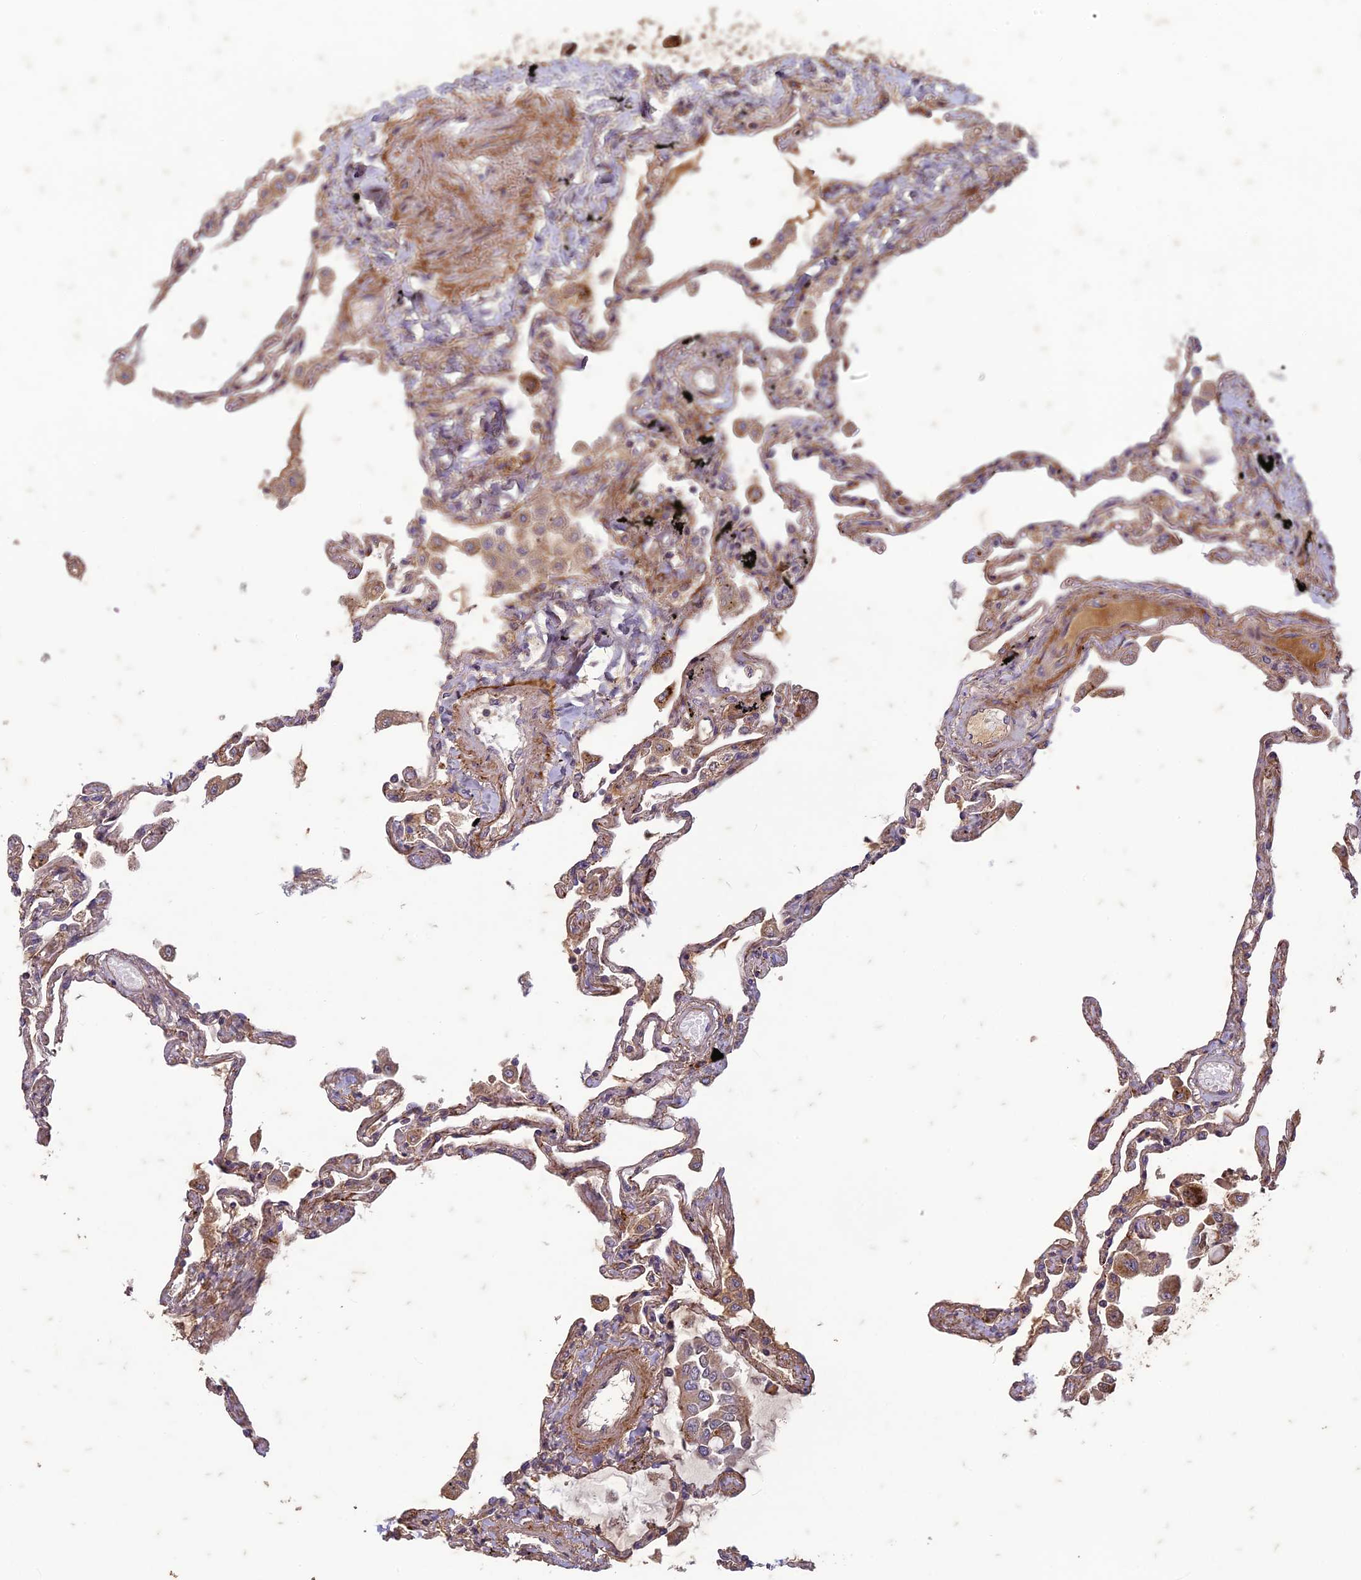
{"staining": {"intensity": "moderate", "quantity": ">75%", "location": "cytoplasmic/membranous"}, "tissue": "lung", "cell_type": "Alveolar cells", "image_type": "normal", "snomed": [{"axis": "morphology", "description": "Normal tissue, NOS"}, {"axis": "topography", "description": "Lung"}], "caption": "Lung stained for a protein displays moderate cytoplasmic/membranous positivity in alveolar cells. The staining was performed using DAB, with brown indicating positive protein expression. Nuclei are stained blue with hematoxylin.", "gene": "TCF25", "patient": {"sex": "female", "age": 67}}